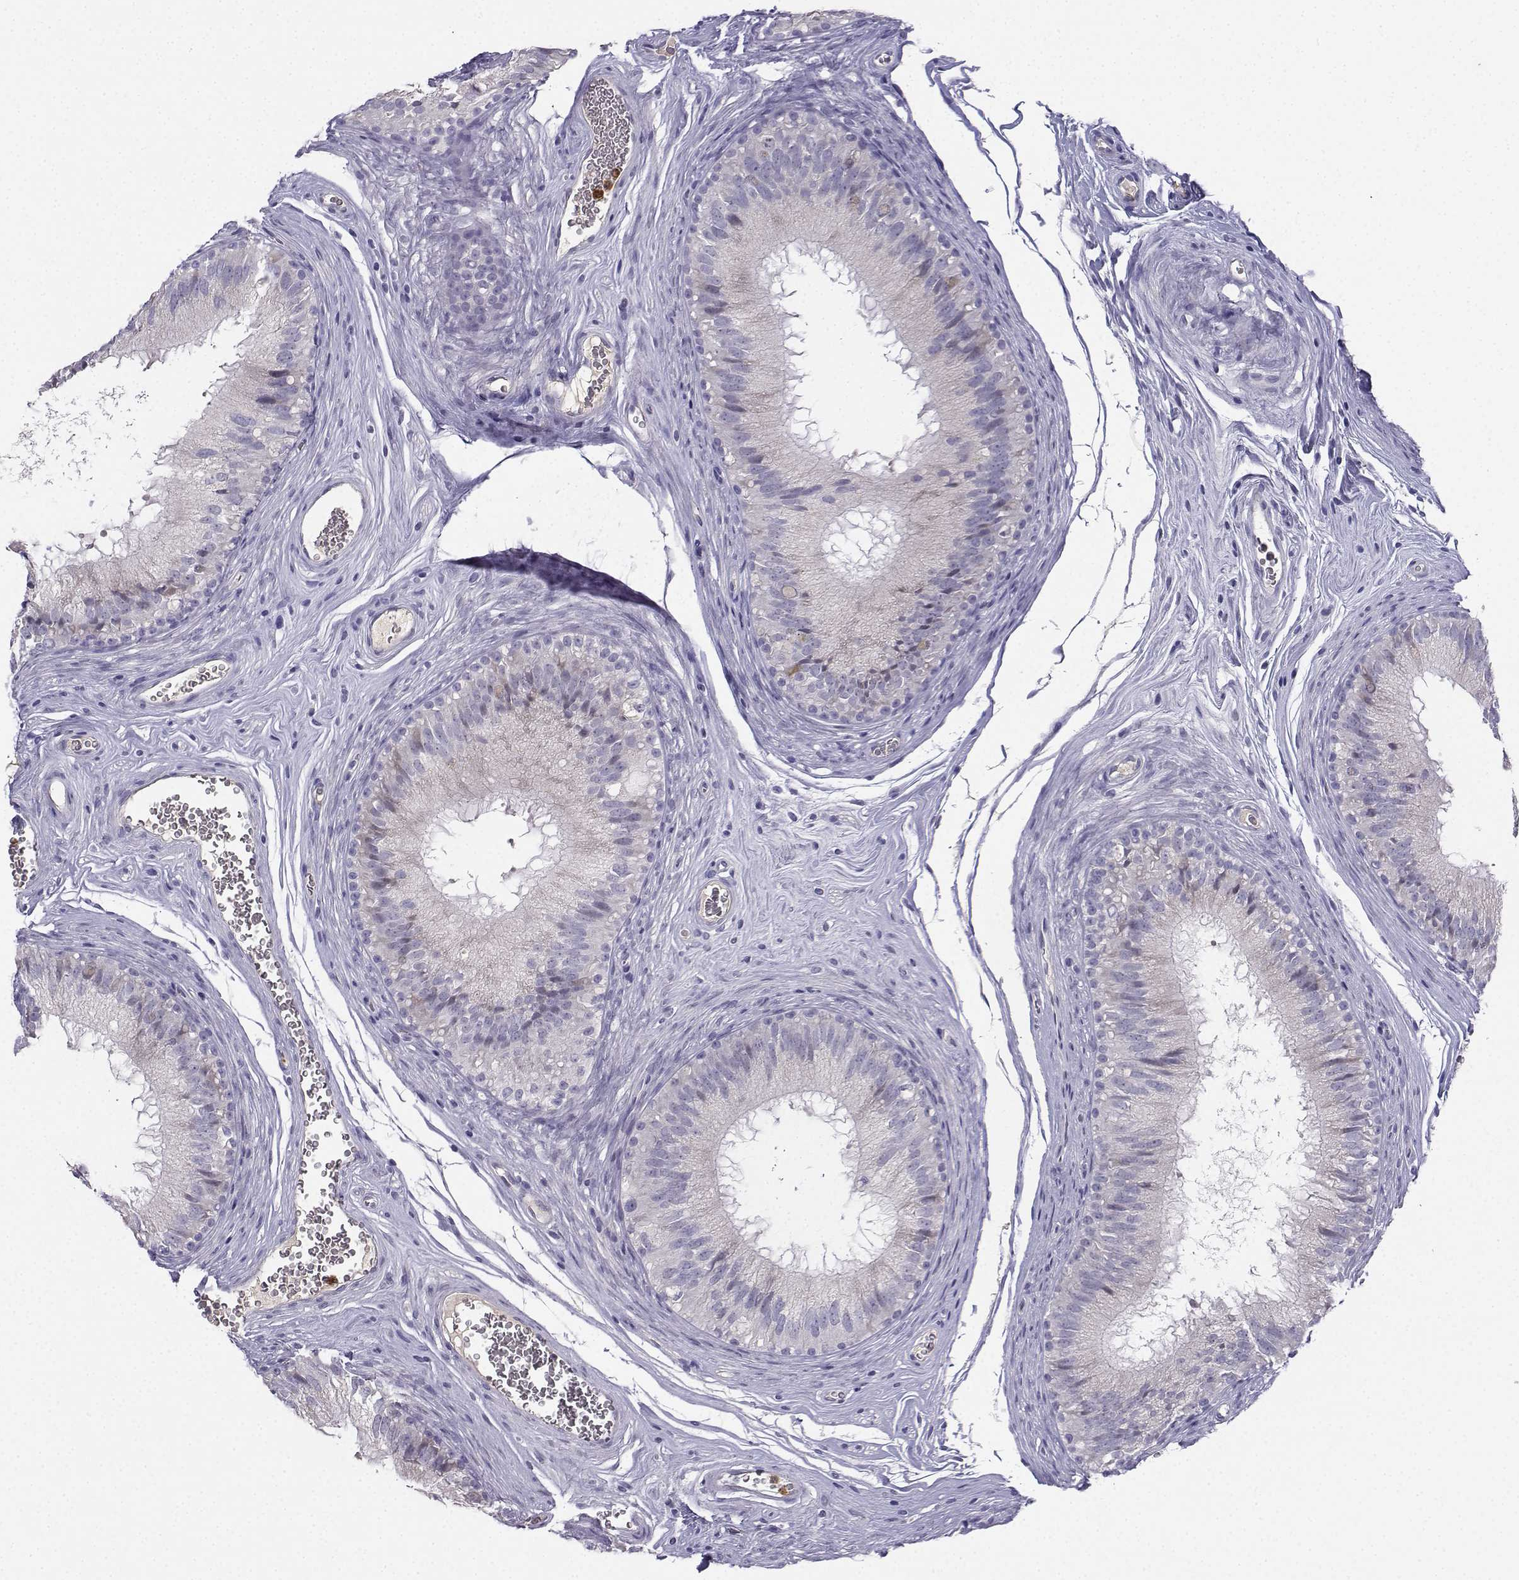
{"staining": {"intensity": "negative", "quantity": "none", "location": "none"}, "tissue": "epididymis", "cell_type": "Glandular cells", "image_type": "normal", "snomed": [{"axis": "morphology", "description": "Normal tissue, NOS"}, {"axis": "topography", "description": "Epididymis"}], "caption": "A histopathology image of human epididymis is negative for staining in glandular cells. (Brightfield microscopy of DAB immunohistochemistry (IHC) at high magnification).", "gene": "CALY", "patient": {"sex": "male", "age": 37}}